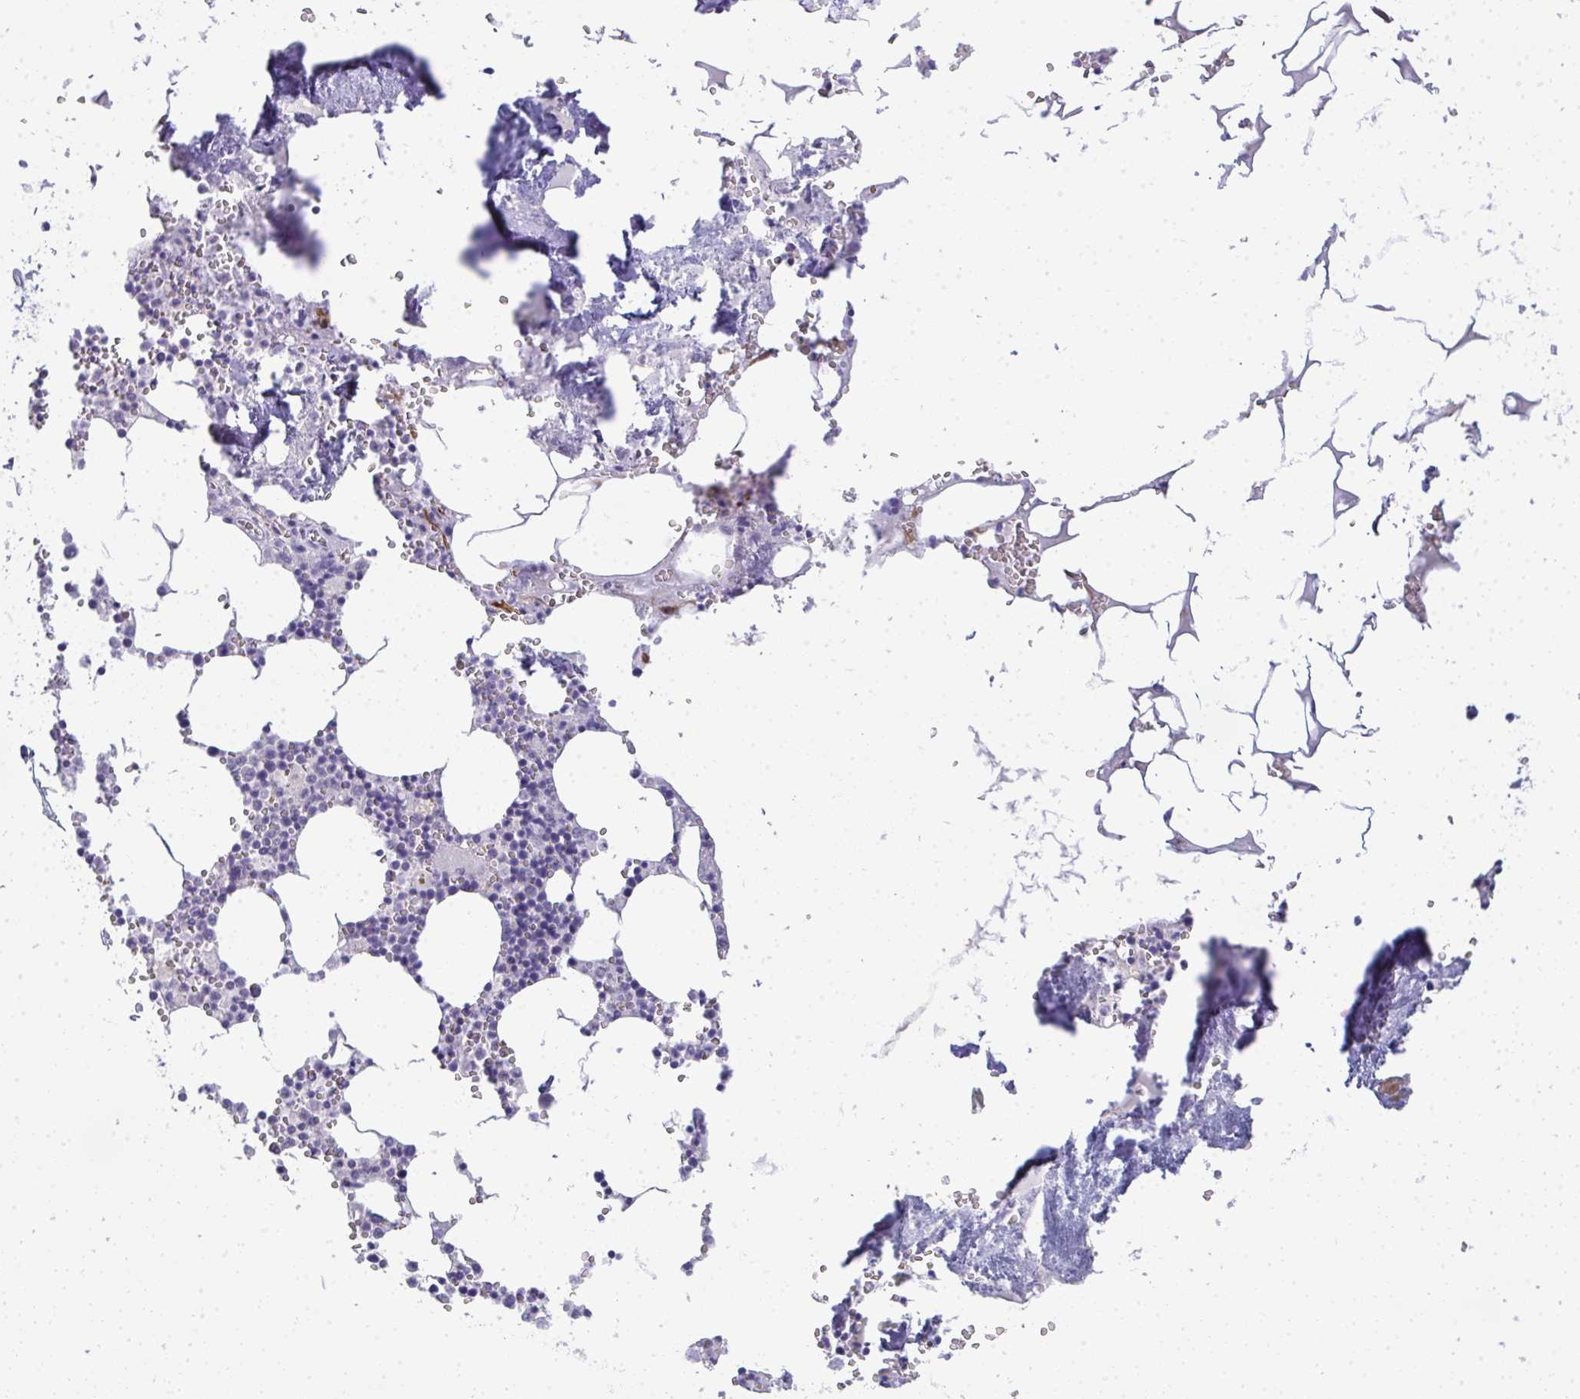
{"staining": {"intensity": "negative", "quantity": "none", "location": "none"}, "tissue": "bone marrow", "cell_type": "Hematopoietic cells", "image_type": "normal", "snomed": [{"axis": "morphology", "description": "Normal tissue, NOS"}, {"axis": "topography", "description": "Bone marrow"}], "caption": "This is a histopathology image of IHC staining of normal bone marrow, which shows no staining in hematopoietic cells. (DAB immunohistochemistry (IHC), high magnification).", "gene": "TMEM82", "patient": {"sex": "male", "age": 54}}